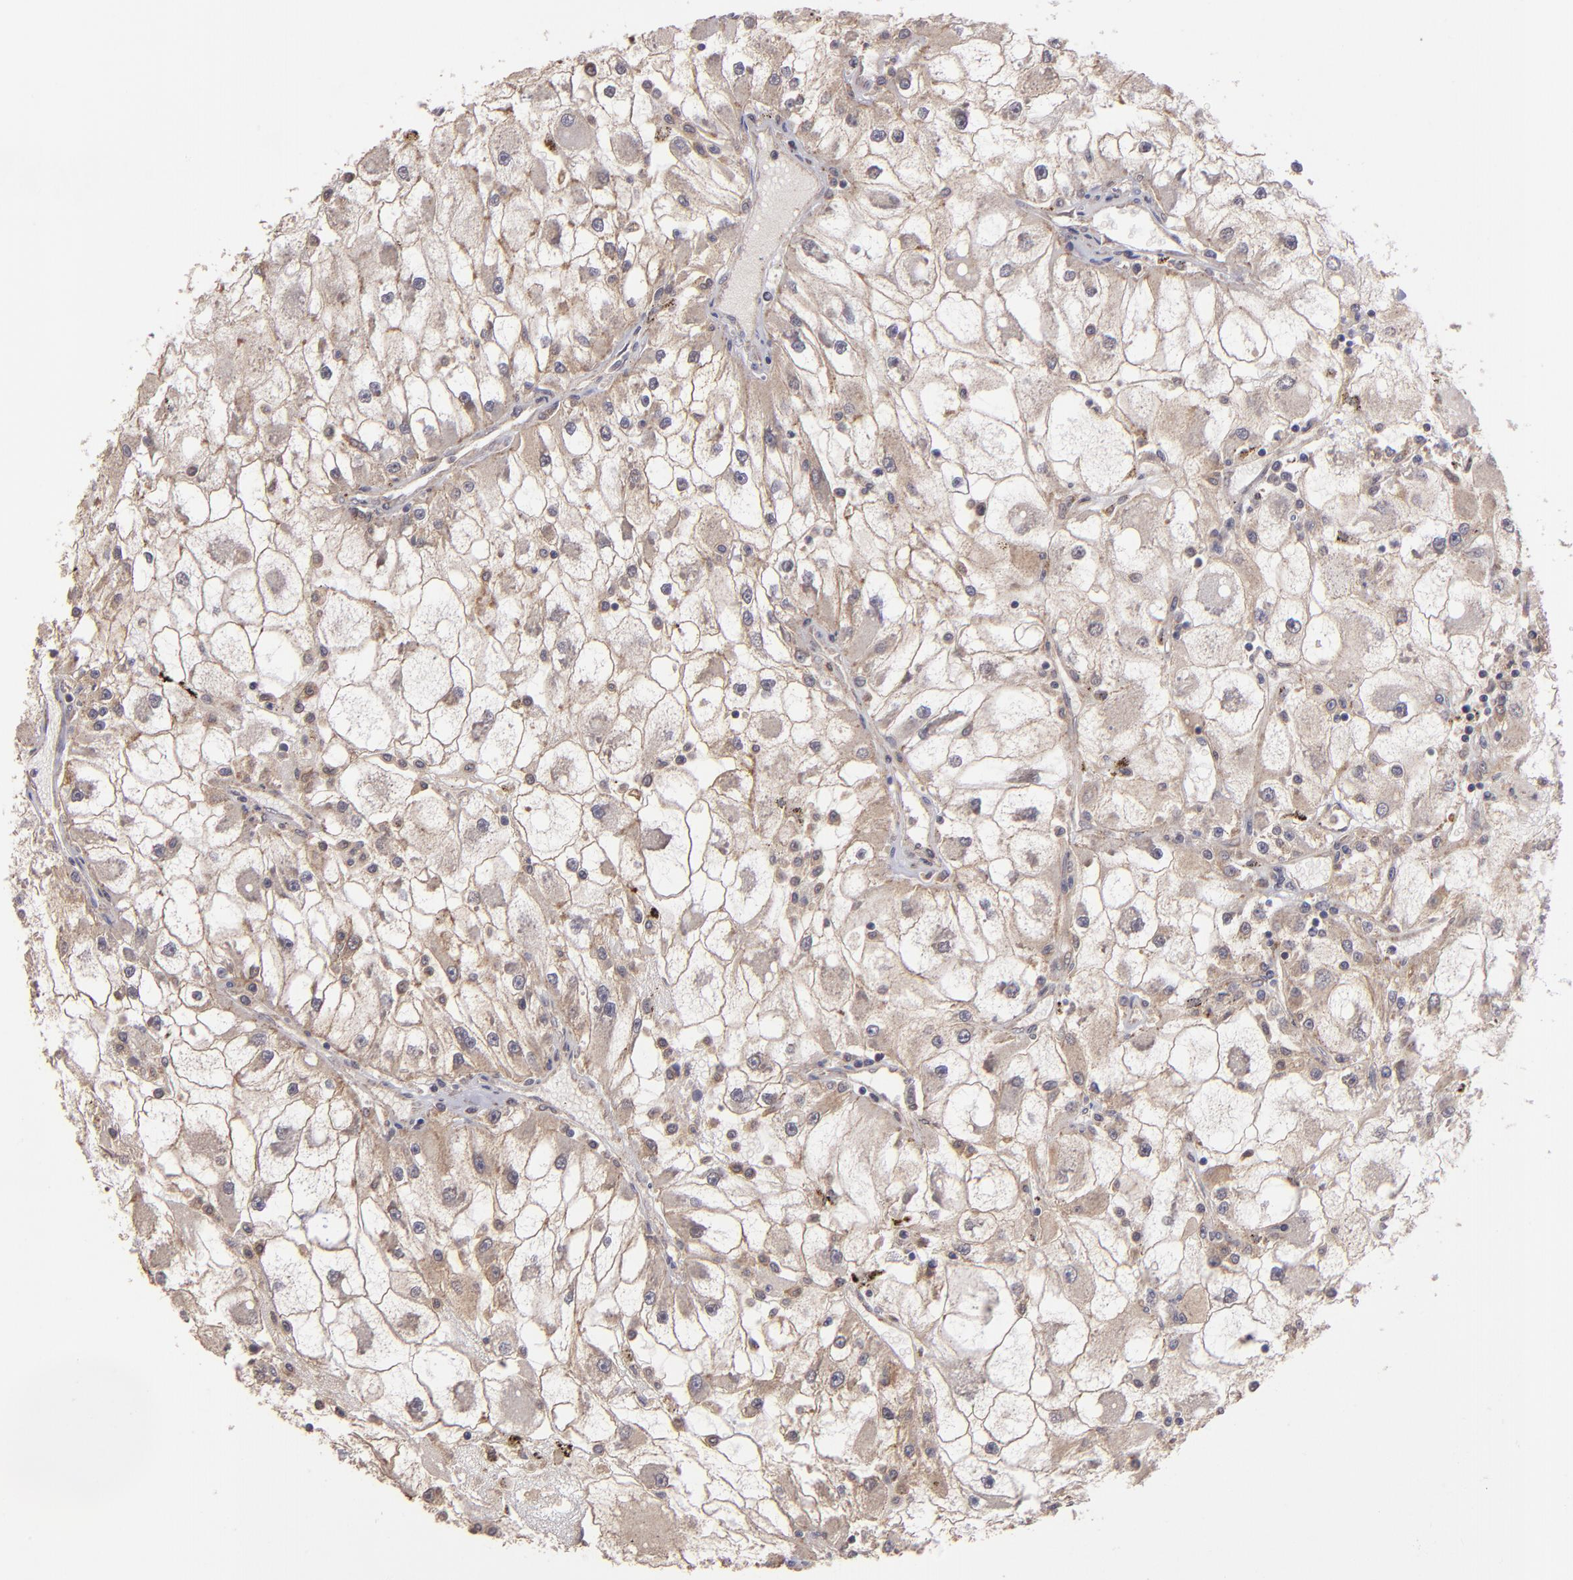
{"staining": {"intensity": "weak", "quantity": "25%-75%", "location": "cytoplasmic/membranous"}, "tissue": "renal cancer", "cell_type": "Tumor cells", "image_type": "cancer", "snomed": [{"axis": "morphology", "description": "Adenocarcinoma, NOS"}, {"axis": "topography", "description": "Kidney"}], "caption": "Weak cytoplasmic/membranous expression for a protein is seen in approximately 25%-75% of tumor cells of renal cancer using immunohistochemistry (IHC).", "gene": "SIPA1L1", "patient": {"sex": "female", "age": 73}}